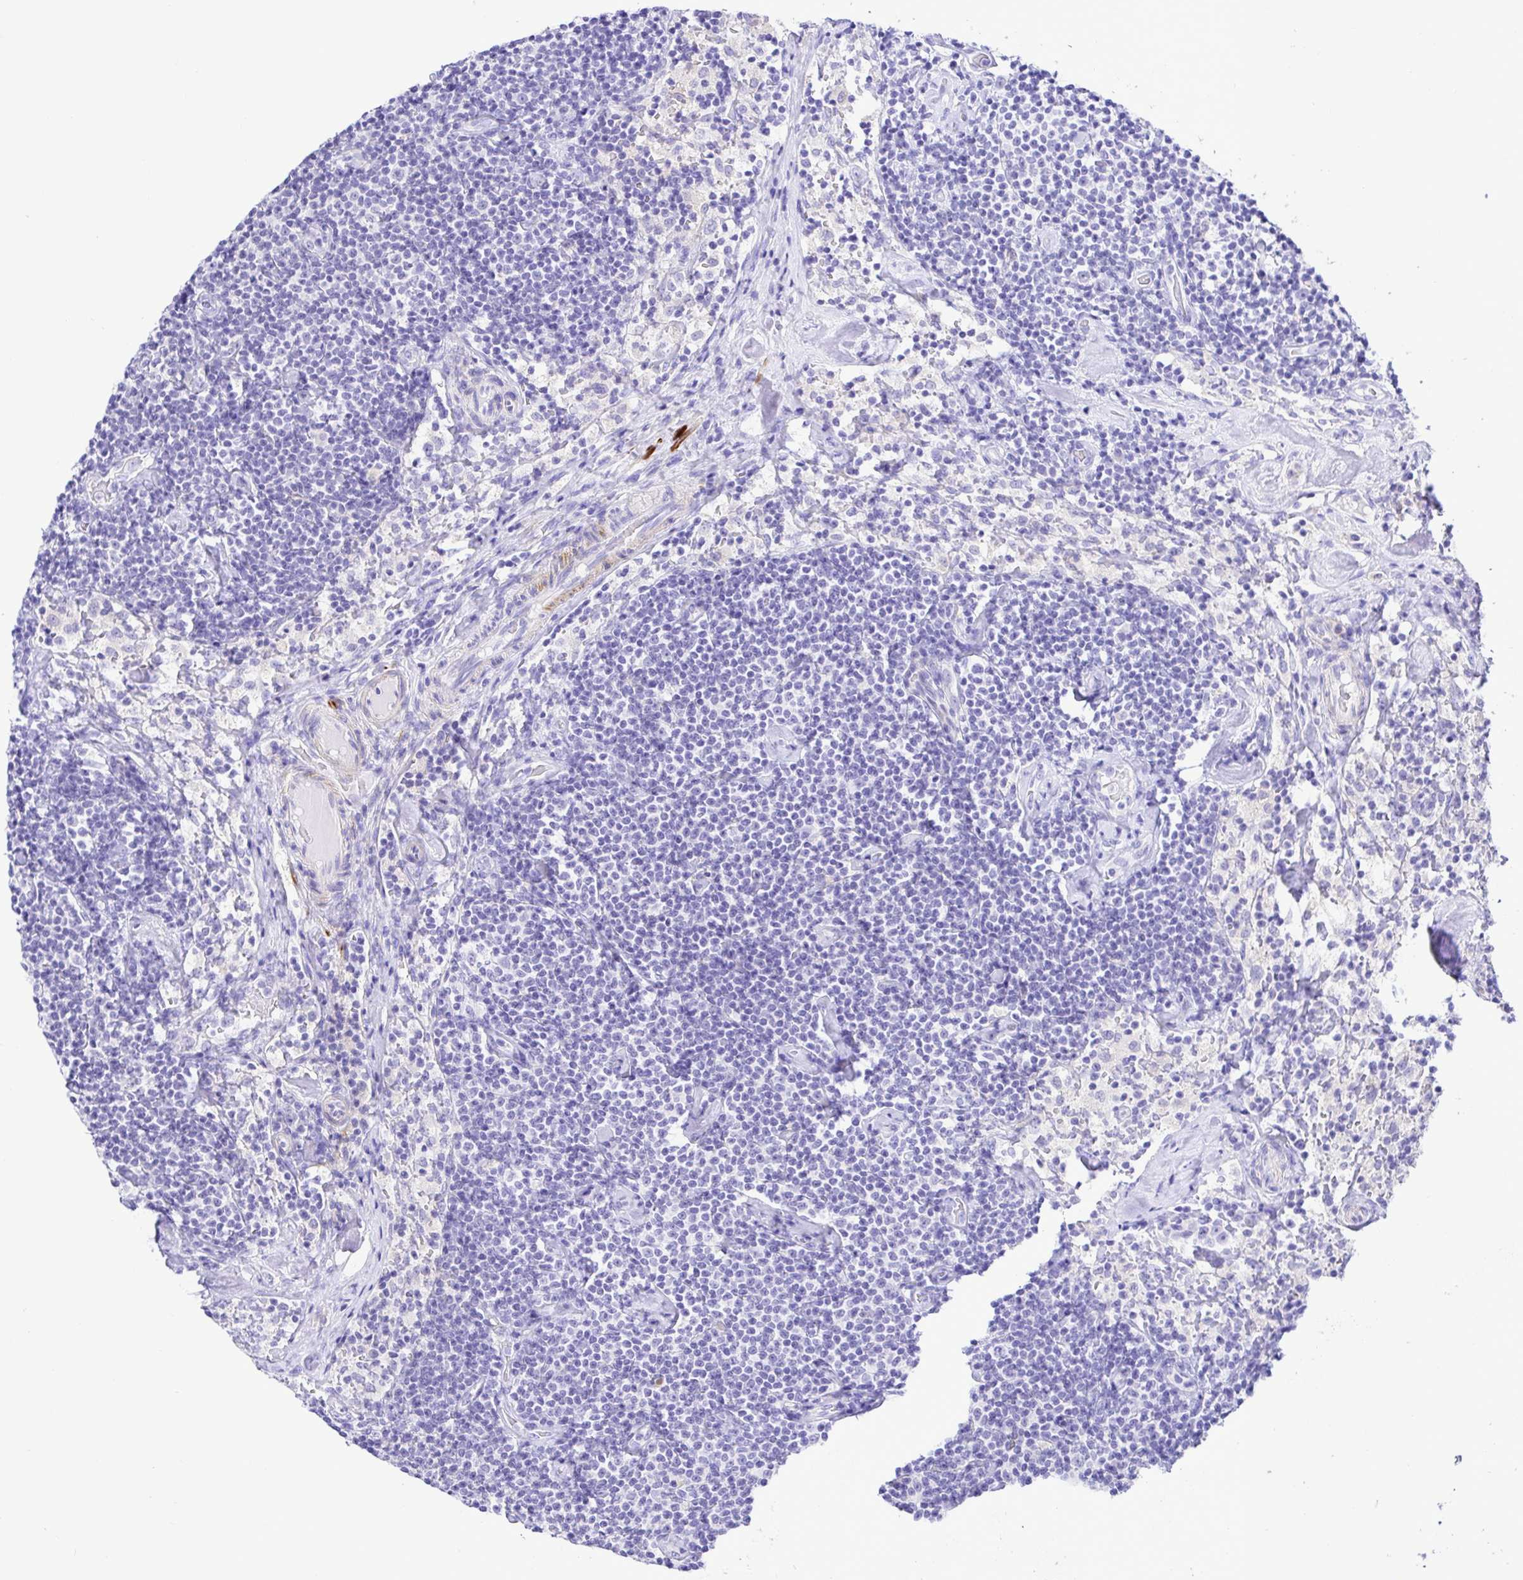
{"staining": {"intensity": "negative", "quantity": "none", "location": "none"}, "tissue": "lymphoma", "cell_type": "Tumor cells", "image_type": "cancer", "snomed": [{"axis": "morphology", "description": "Malignant lymphoma, non-Hodgkin's type, Low grade"}, {"axis": "topography", "description": "Lymph node"}], "caption": "There is no significant expression in tumor cells of malignant lymphoma, non-Hodgkin's type (low-grade). The staining was performed using DAB to visualize the protein expression in brown, while the nuclei were stained in blue with hematoxylin (Magnification: 20x).", "gene": "BACE2", "patient": {"sex": "male", "age": 81}}